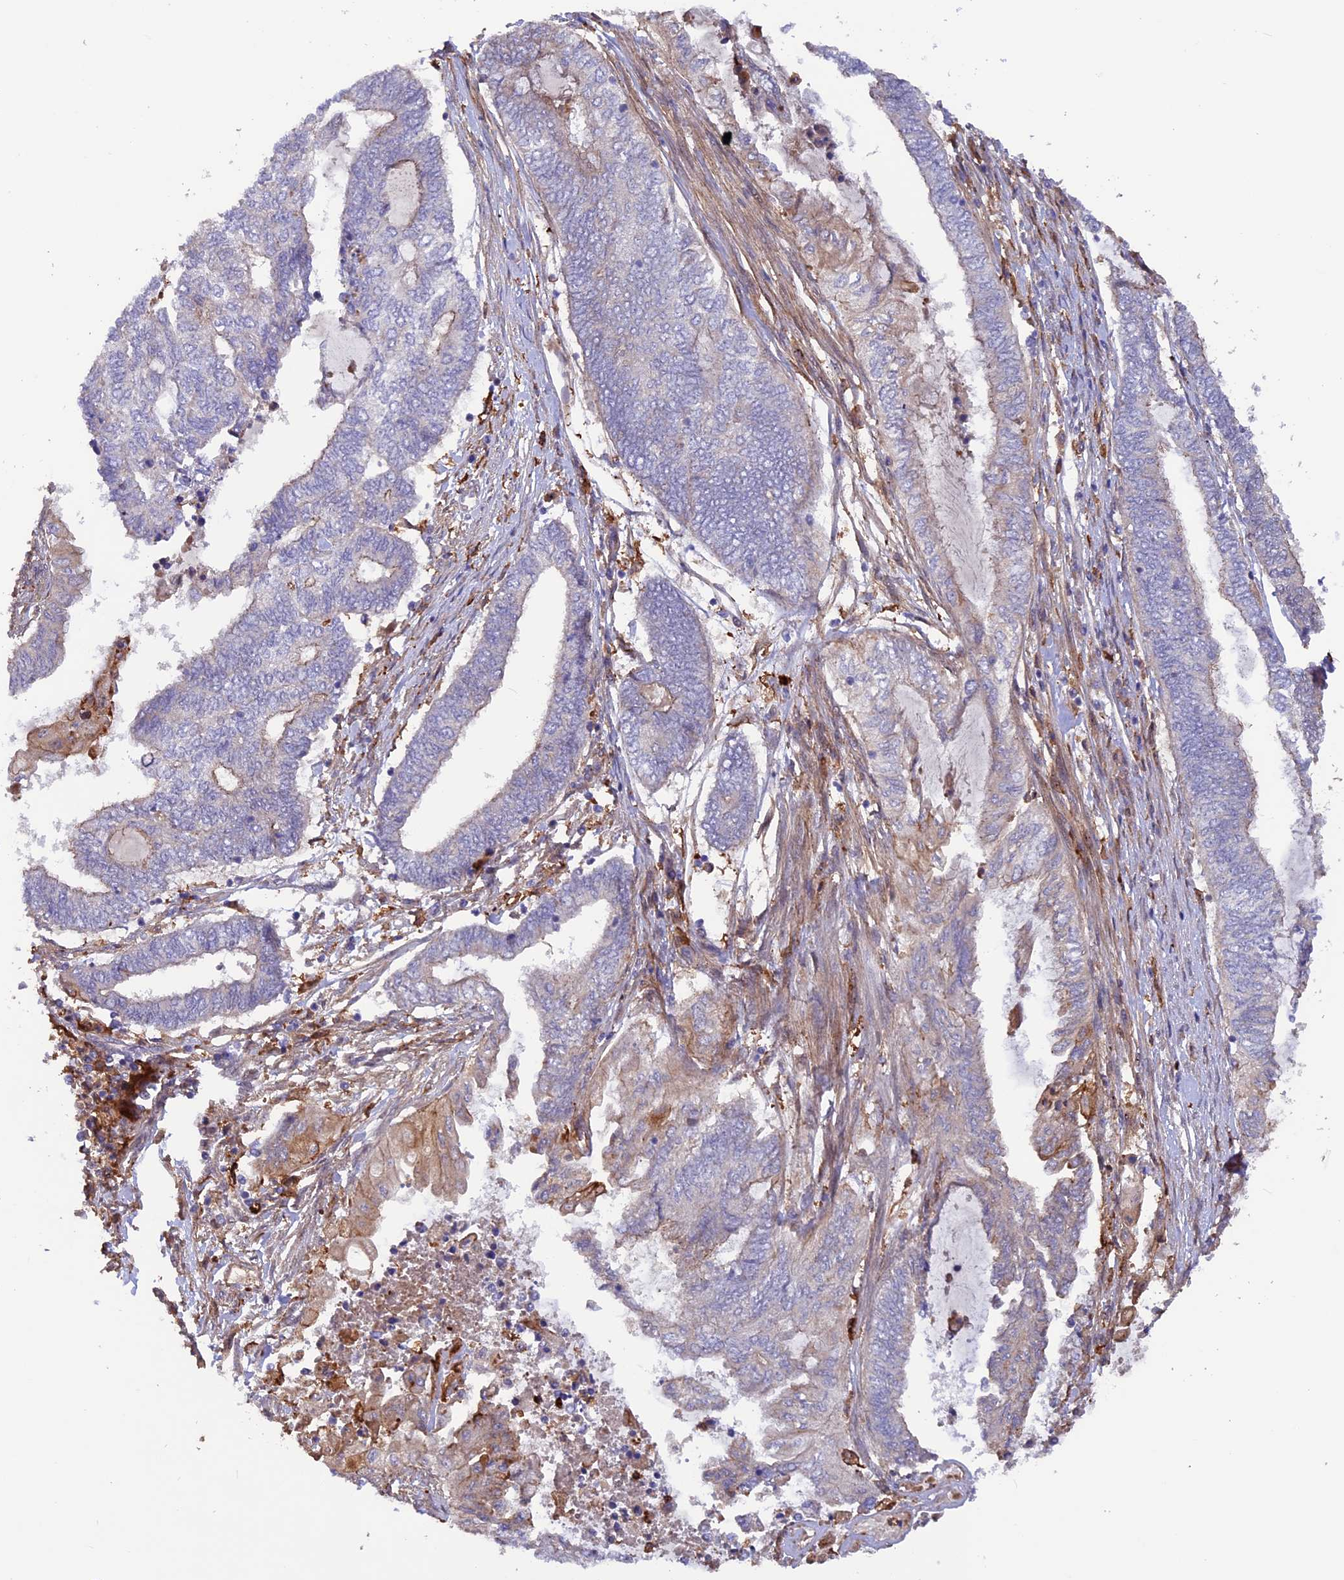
{"staining": {"intensity": "negative", "quantity": "none", "location": "none"}, "tissue": "endometrial cancer", "cell_type": "Tumor cells", "image_type": "cancer", "snomed": [{"axis": "morphology", "description": "Adenocarcinoma, NOS"}, {"axis": "topography", "description": "Uterus"}, {"axis": "topography", "description": "Endometrium"}], "caption": "Human endometrial cancer (adenocarcinoma) stained for a protein using immunohistochemistry (IHC) demonstrates no staining in tumor cells.", "gene": "FERMT1", "patient": {"sex": "female", "age": 70}}